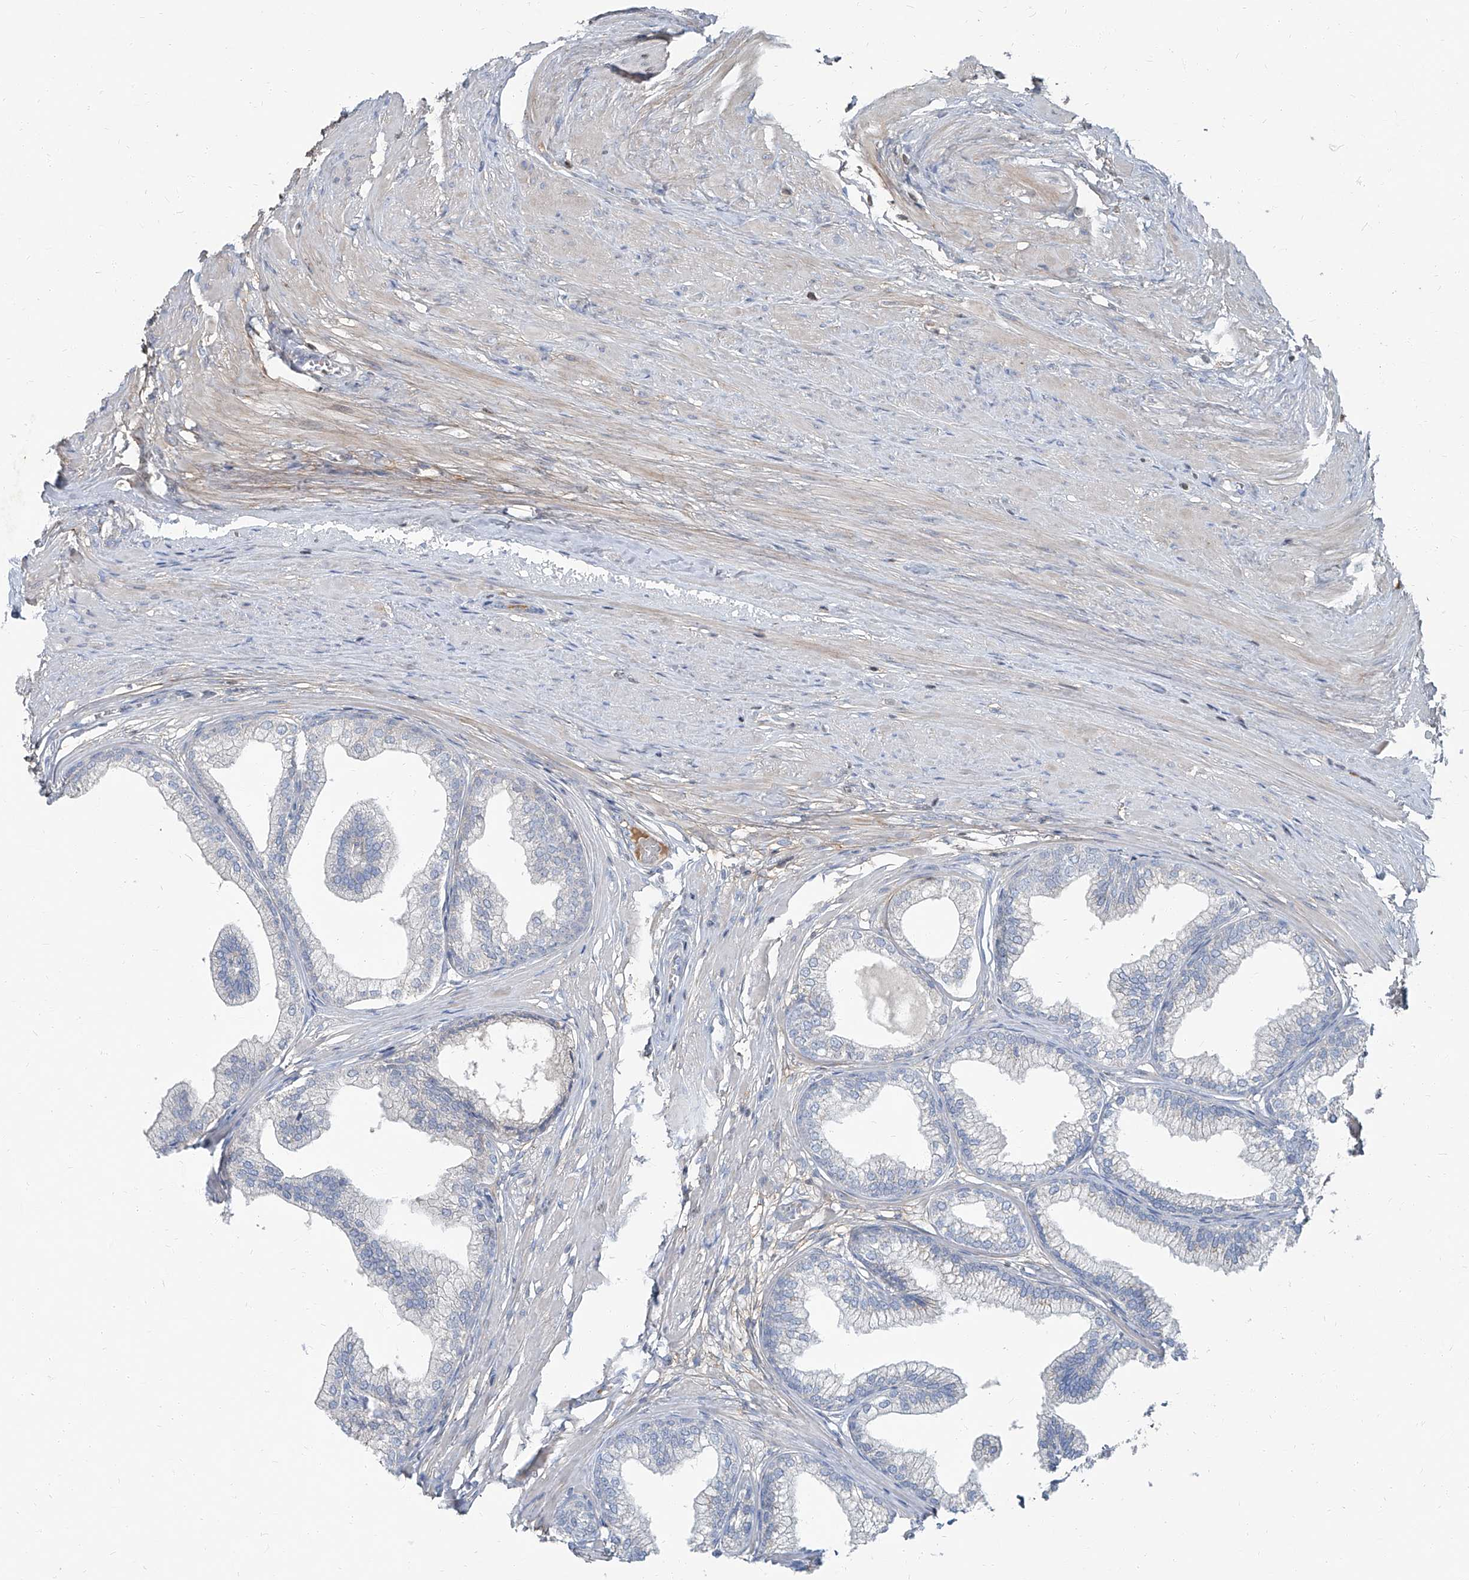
{"staining": {"intensity": "negative", "quantity": "none", "location": "none"}, "tissue": "prostate", "cell_type": "Glandular cells", "image_type": "normal", "snomed": [{"axis": "morphology", "description": "Normal tissue, NOS"}, {"axis": "morphology", "description": "Urothelial carcinoma, Low grade"}, {"axis": "topography", "description": "Urinary bladder"}, {"axis": "topography", "description": "Prostate"}], "caption": "Immunohistochemical staining of unremarkable prostate reveals no significant expression in glandular cells.", "gene": "HOXA3", "patient": {"sex": "male", "age": 60}}